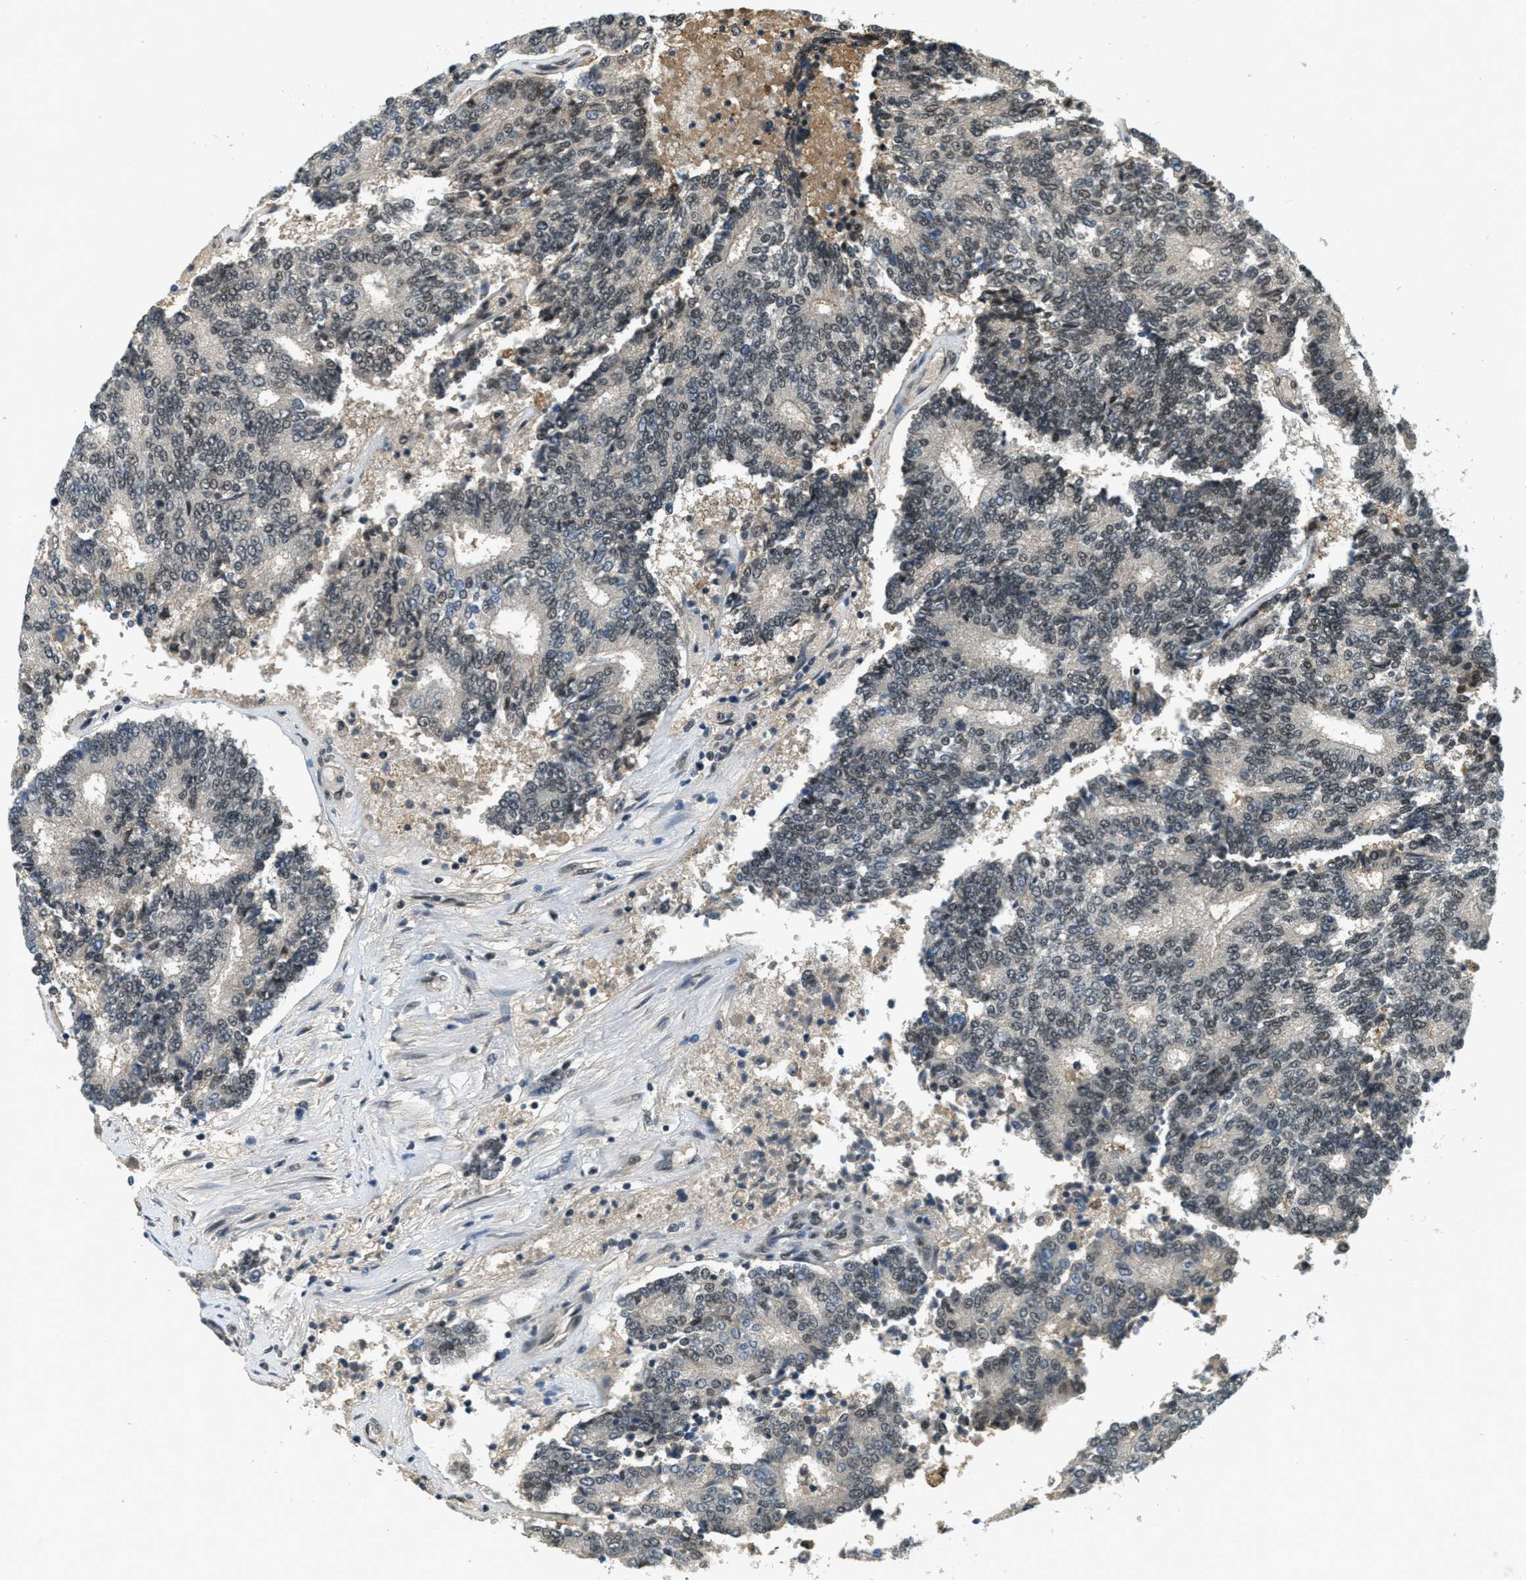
{"staining": {"intensity": "weak", "quantity": "<25%", "location": "nuclear"}, "tissue": "prostate cancer", "cell_type": "Tumor cells", "image_type": "cancer", "snomed": [{"axis": "morphology", "description": "Normal tissue, NOS"}, {"axis": "morphology", "description": "Adenocarcinoma, High grade"}, {"axis": "topography", "description": "Prostate"}, {"axis": "topography", "description": "Seminal veicle"}], "caption": "DAB (3,3'-diaminobenzidine) immunohistochemical staining of human high-grade adenocarcinoma (prostate) shows no significant expression in tumor cells. The staining was performed using DAB to visualize the protein expression in brown, while the nuclei were stained in blue with hematoxylin (Magnification: 20x).", "gene": "ZNF148", "patient": {"sex": "male", "age": 55}}